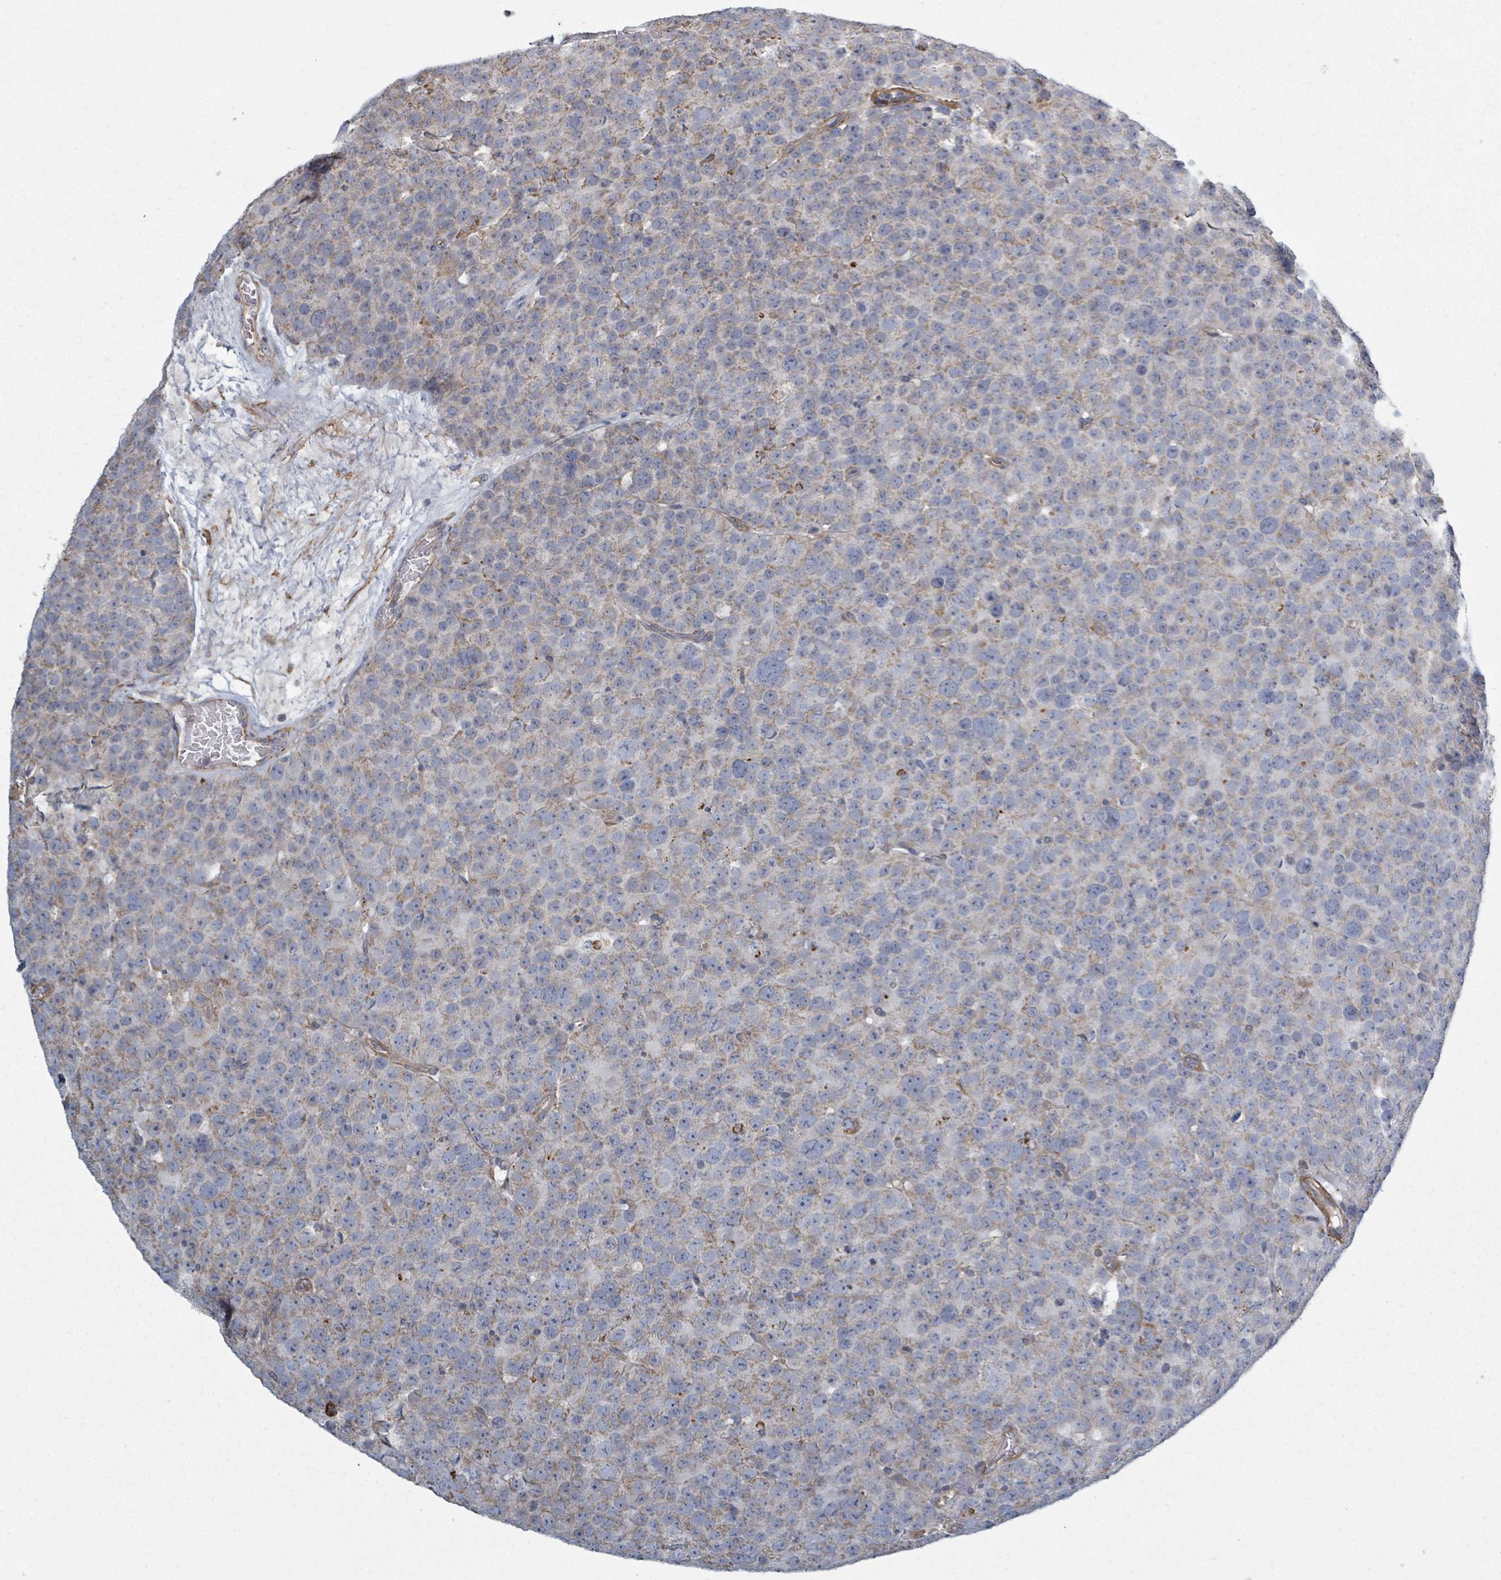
{"staining": {"intensity": "weak", "quantity": "25%-75%", "location": "cytoplasmic/membranous"}, "tissue": "testis cancer", "cell_type": "Tumor cells", "image_type": "cancer", "snomed": [{"axis": "morphology", "description": "Seminoma, NOS"}, {"axis": "topography", "description": "Testis"}], "caption": "A micrograph of testis seminoma stained for a protein shows weak cytoplasmic/membranous brown staining in tumor cells.", "gene": "ADCK1", "patient": {"sex": "male", "age": 71}}